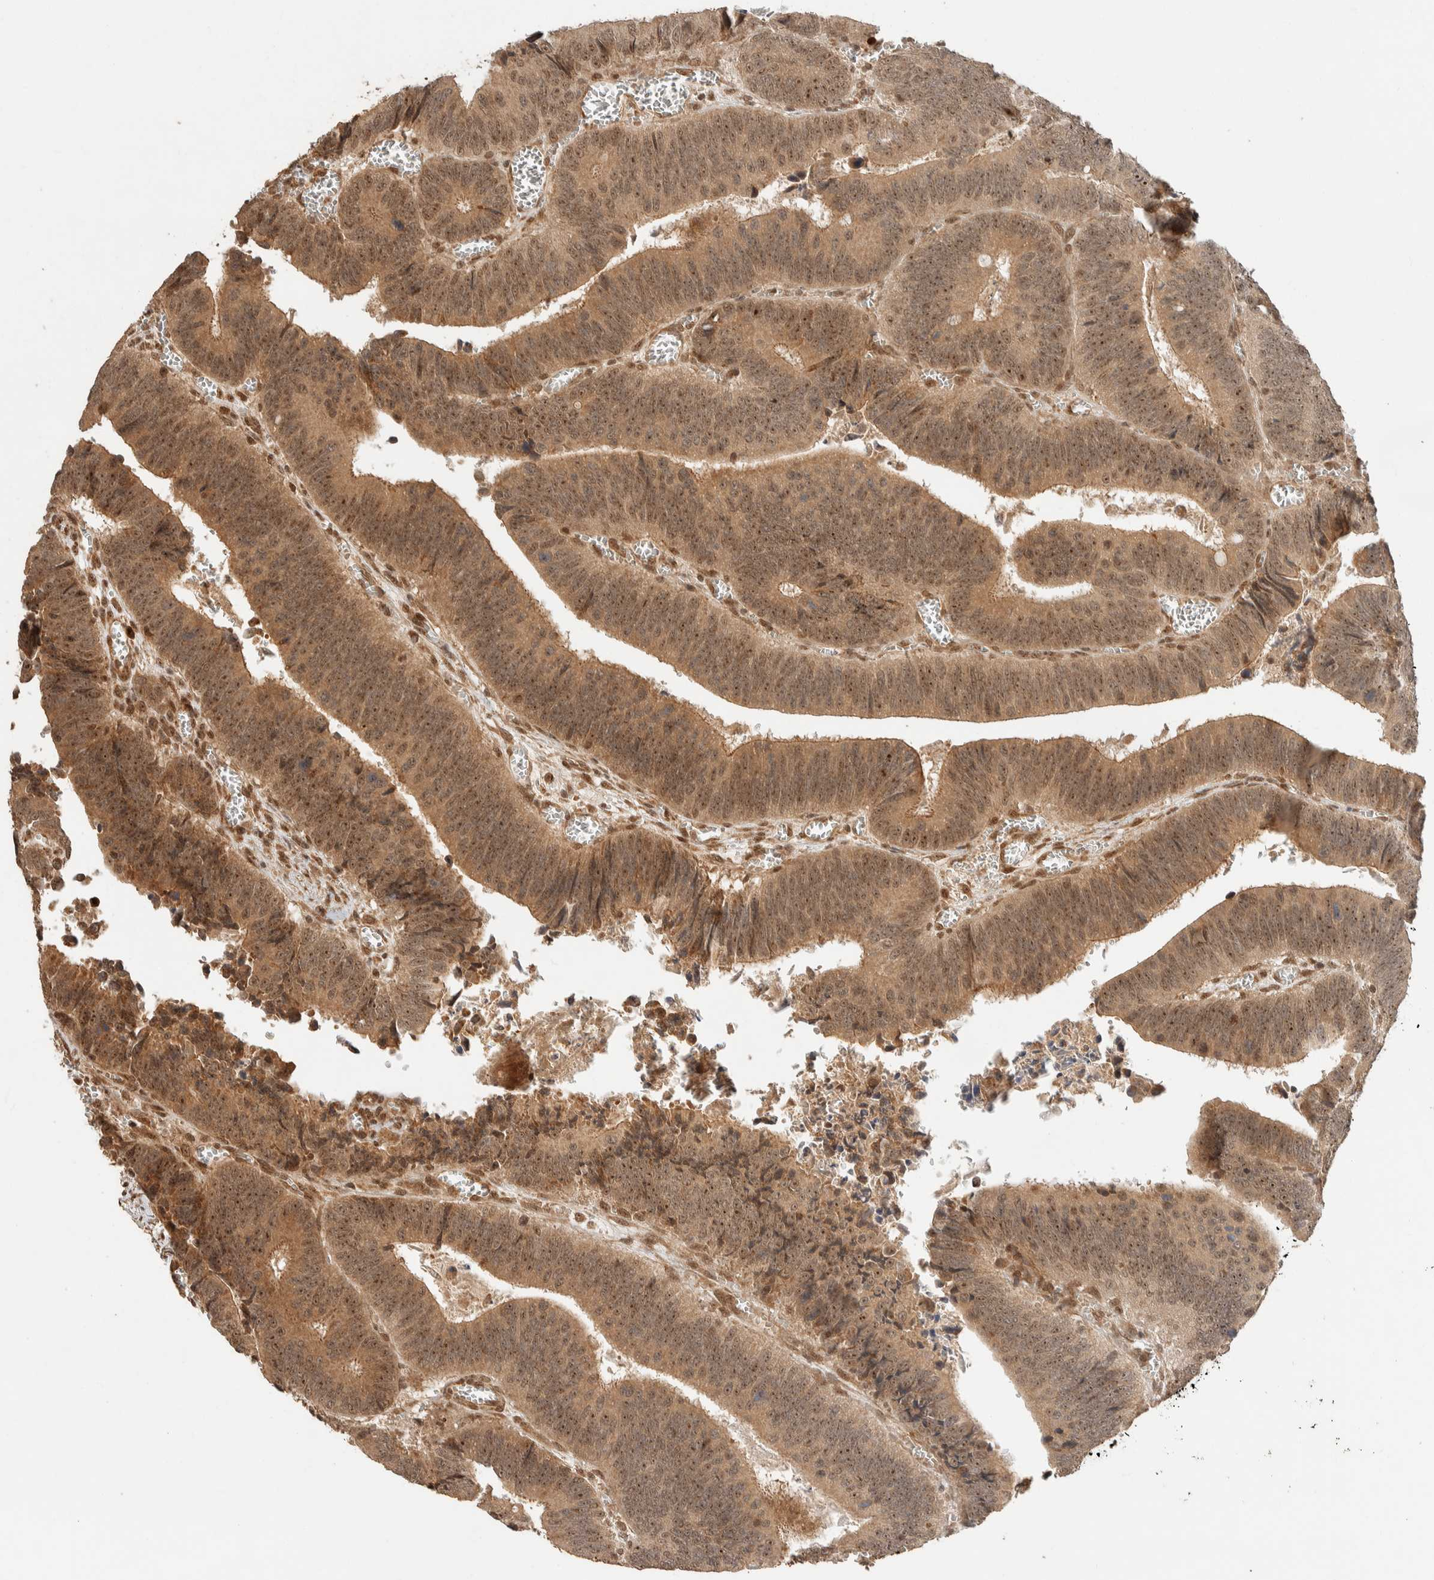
{"staining": {"intensity": "moderate", "quantity": ">75%", "location": "cytoplasmic/membranous,nuclear"}, "tissue": "colorectal cancer", "cell_type": "Tumor cells", "image_type": "cancer", "snomed": [{"axis": "morphology", "description": "Inflammation, NOS"}, {"axis": "morphology", "description": "Adenocarcinoma, NOS"}, {"axis": "topography", "description": "Colon"}], "caption": "Tumor cells display moderate cytoplasmic/membranous and nuclear staining in approximately >75% of cells in adenocarcinoma (colorectal). Nuclei are stained in blue.", "gene": "ZBTB2", "patient": {"sex": "male", "age": 72}}